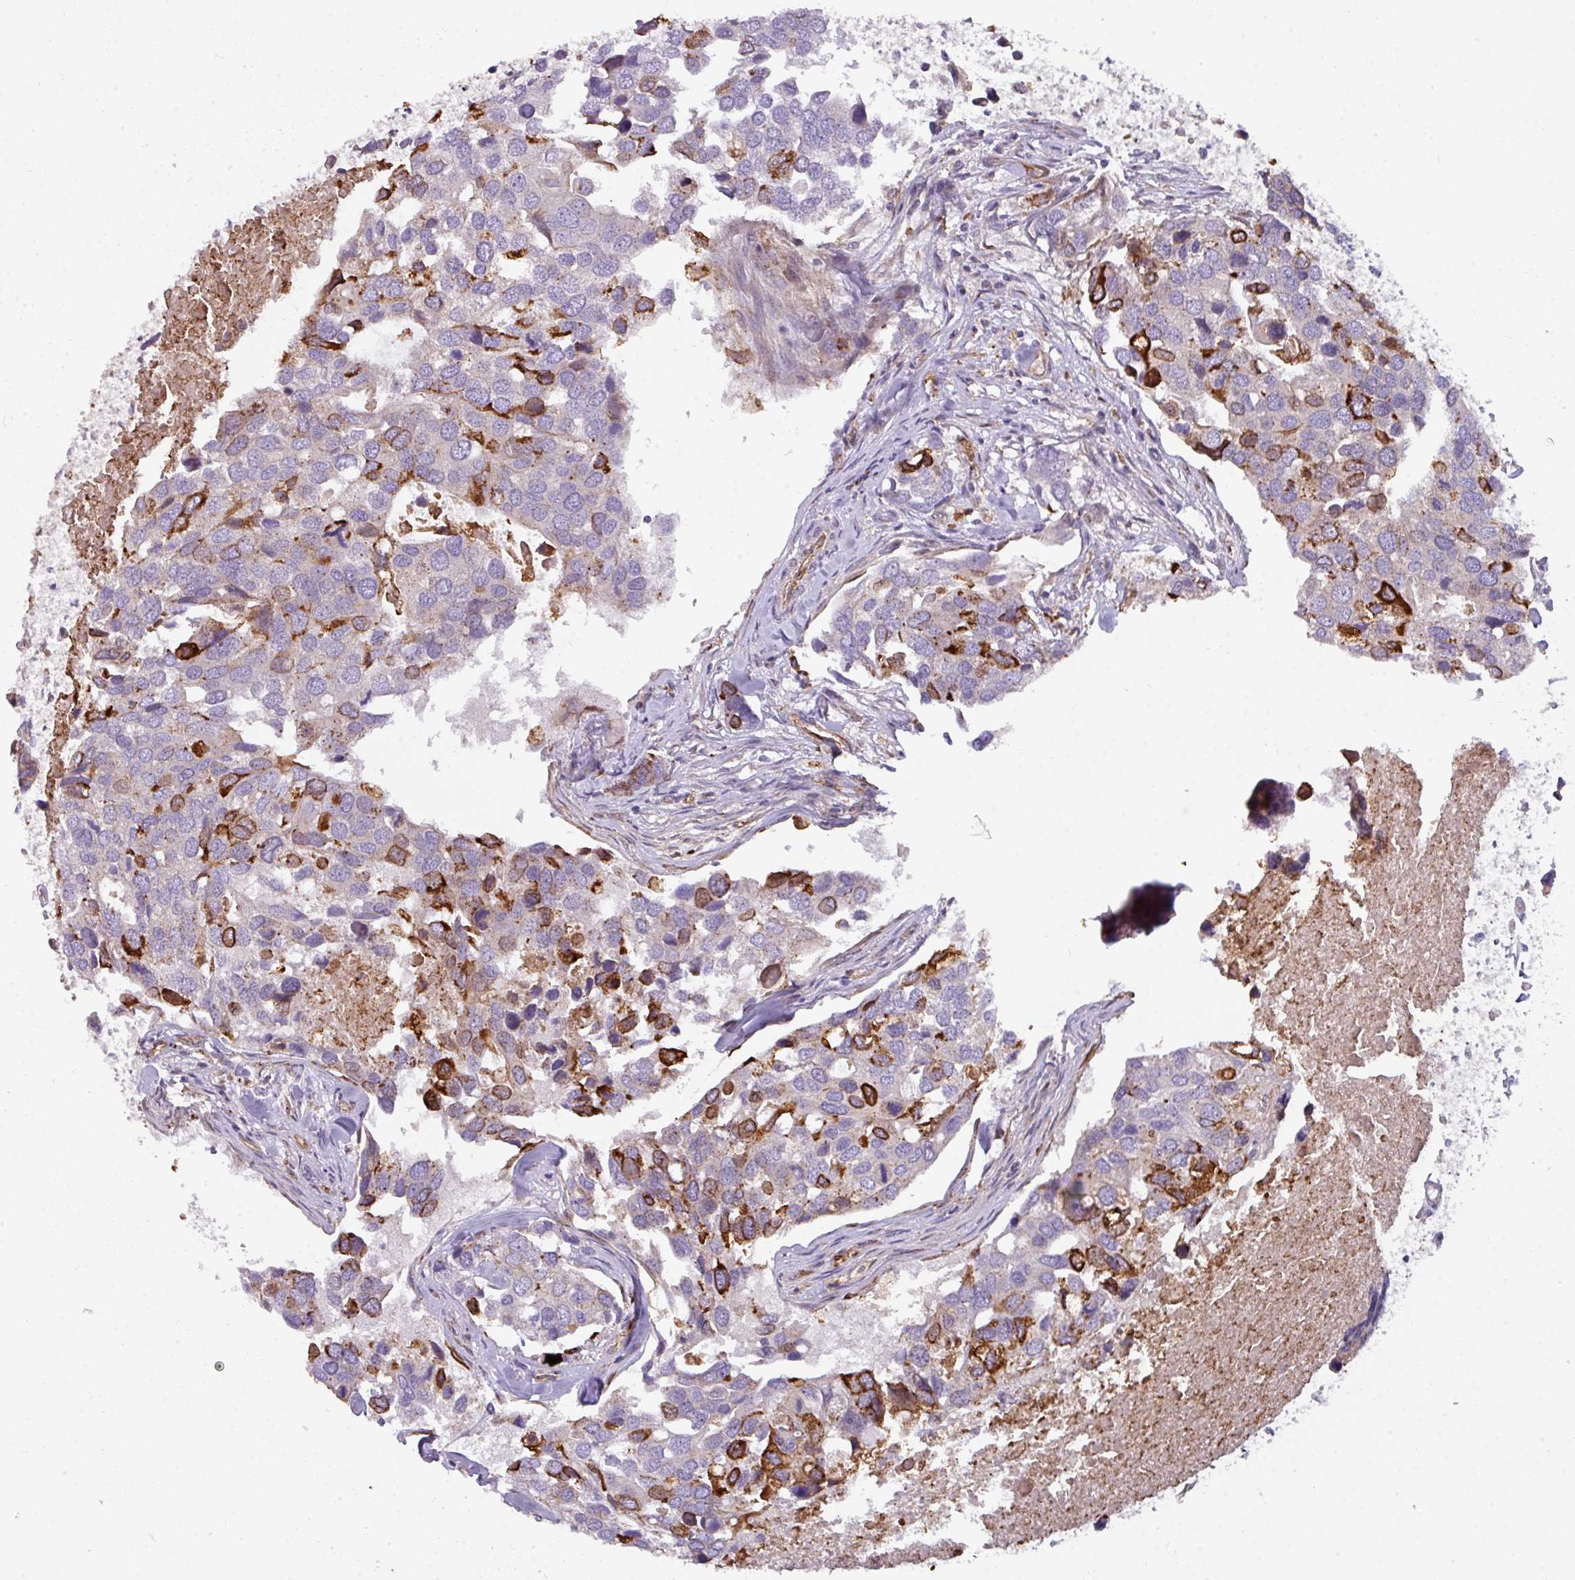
{"staining": {"intensity": "strong", "quantity": "25%-75%", "location": "cytoplasmic/membranous"}, "tissue": "breast cancer", "cell_type": "Tumor cells", "image_type": "cancer", "snomed": [{"axis": "morphology", "description": "Duct carcinoma"}, {"axis": "topography", "description": "Breast"}], "caption": "Protein analysis of breast invasive ductal carcinoma tissue displays strong cytoplasmic/membranous expression in about 25%-75% of tumor cells. (IHC, brightfield microscopy, high magnification).", "gene": "BUD23", "patient": {"sex": "female", "age": 83}}